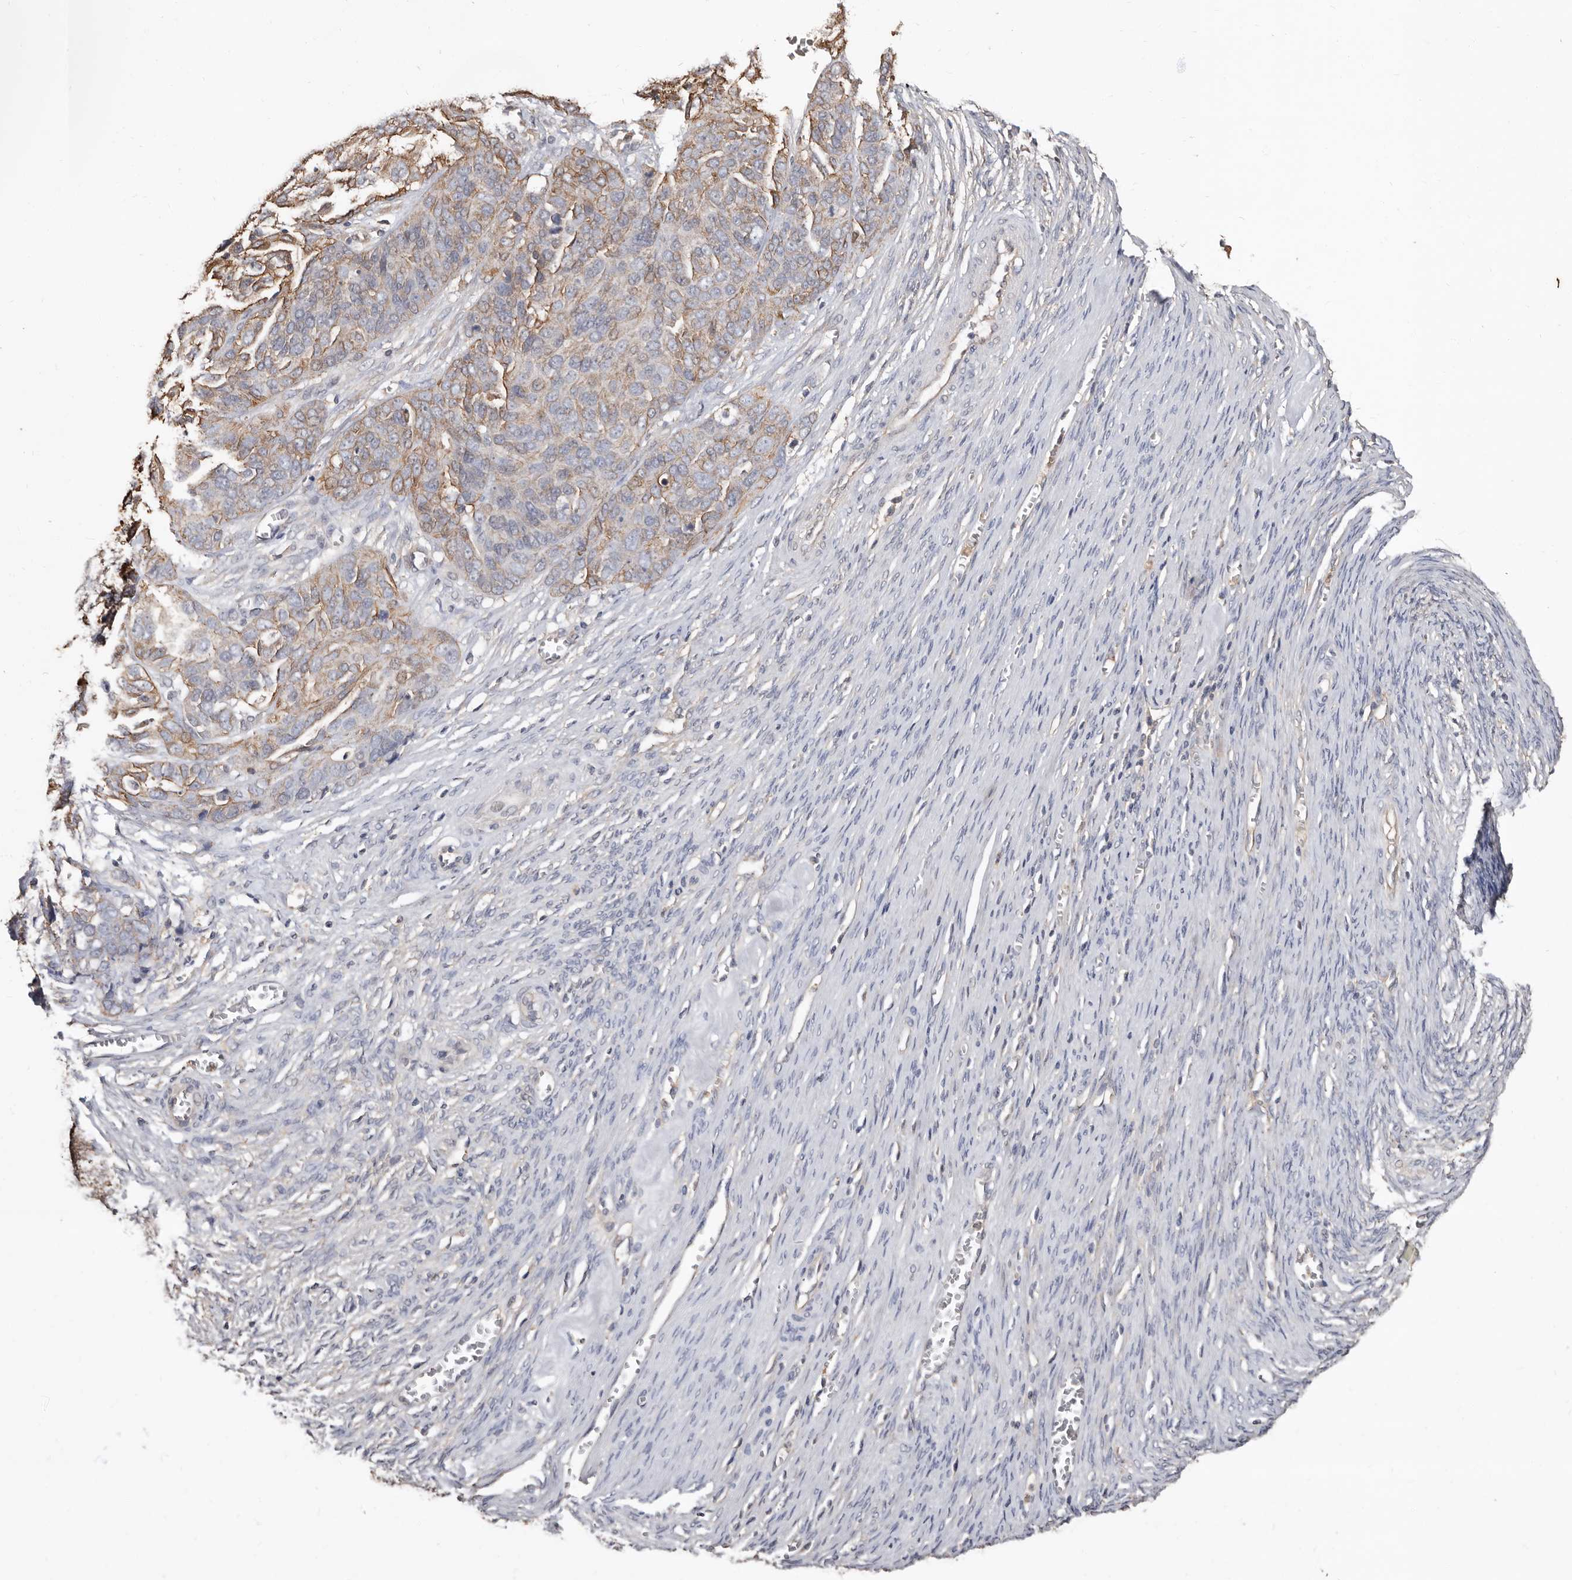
{"staining": {"intensity": "weak", "quantity": "25%-75%", "location": "cytoplasmic/membranous"}, "tissue": "ovarian cancer", "cell_type": "Tumor cells", "image_type": "cancer", "snomed": [{"axis": "morphology", "description": "Cystadenocarcinoma, serous, NOS"}, {"axis": "topography", "description": "Ovary"}], "caption": "About 25%-75% of tumor cells in human ovarian cancer (serous cystadenocarcinoma) display weak cytoplasmic/membranous protein positivity as visualized by brown immunohistochemical staining.", "gene": "MRPL18", "patient": {"sex": "female", "age": 44}}